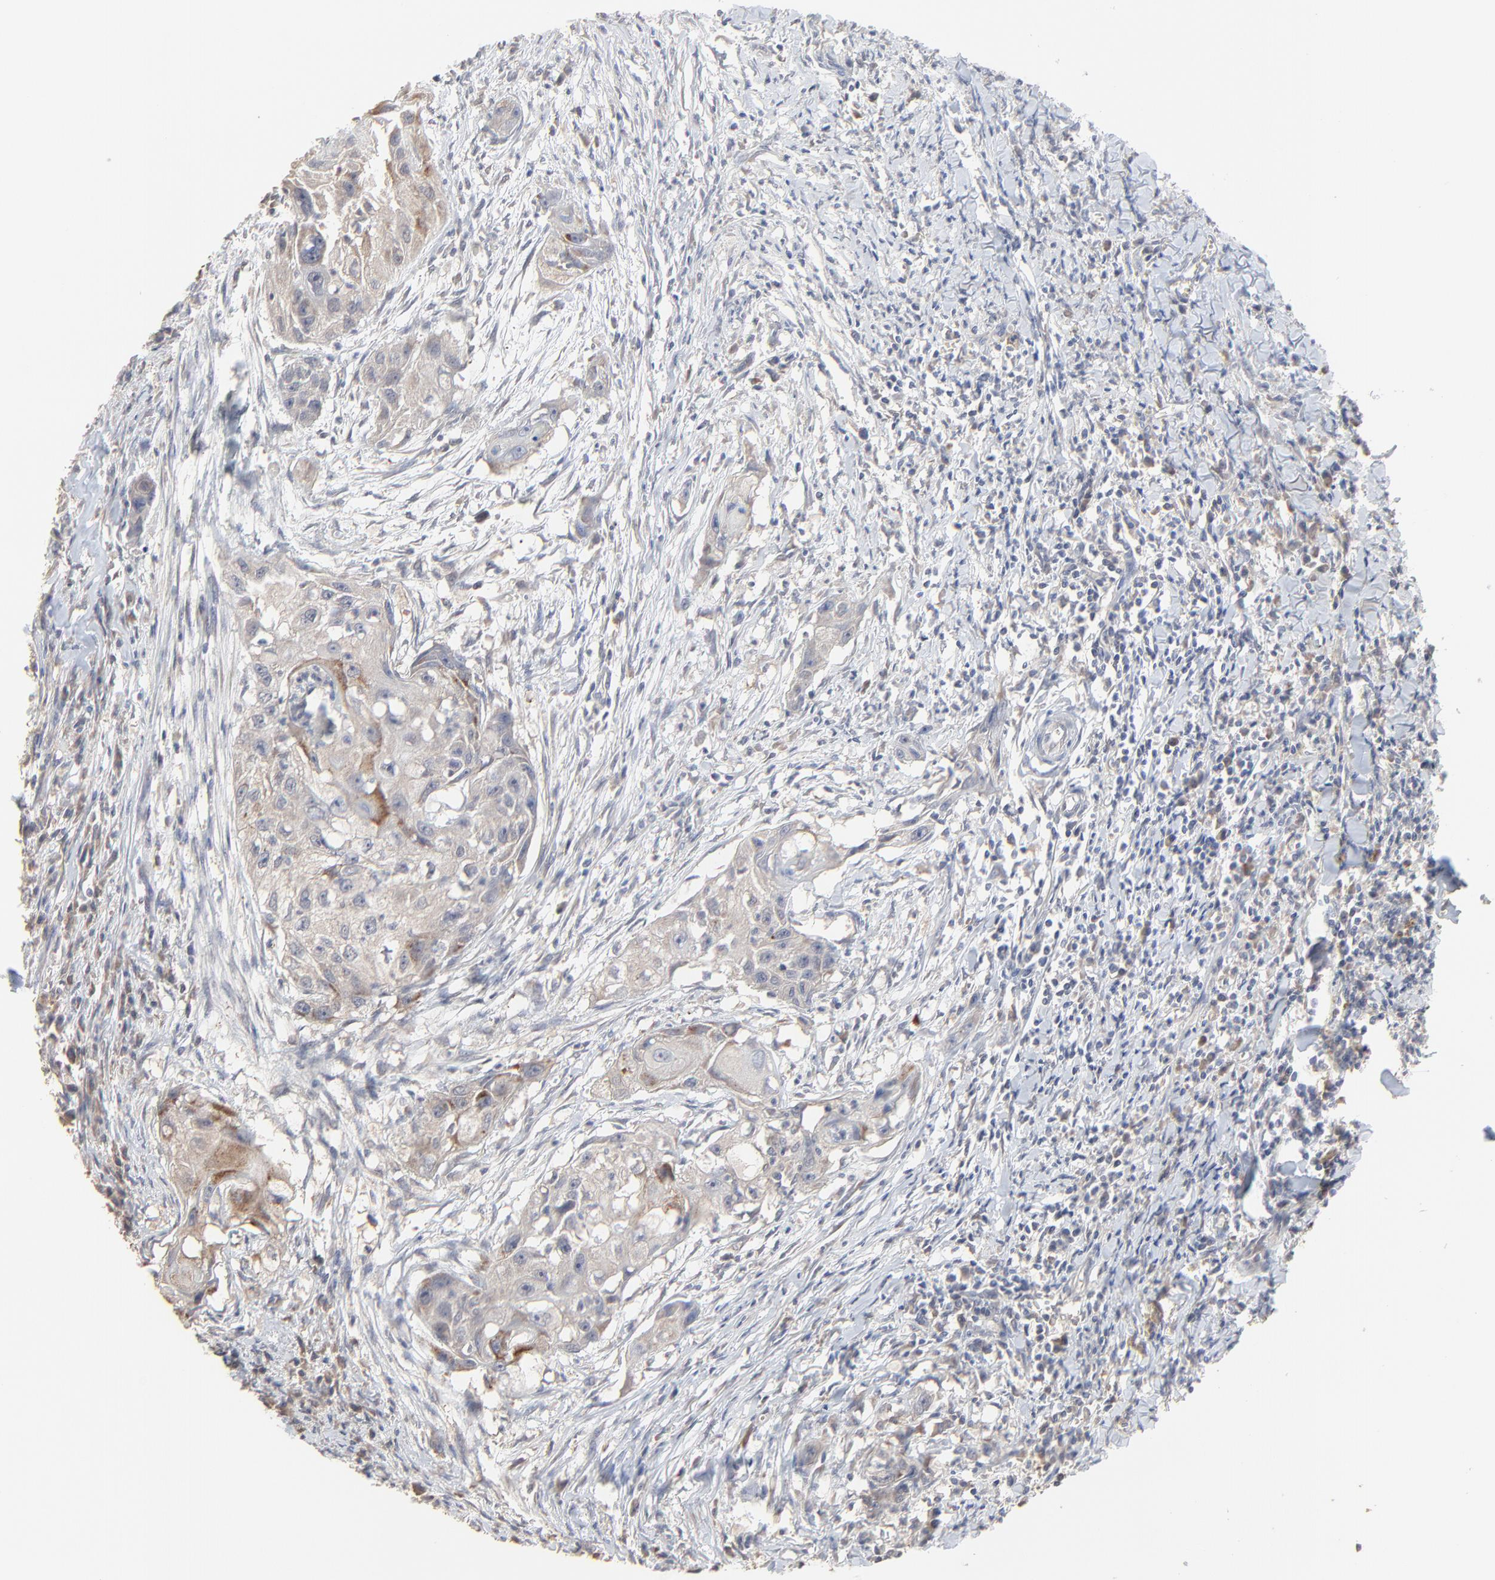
{"staining": {"intensity": "weak", "quantity": ">75%", "location": "cytoplasmic/membranous"}, "tissue": "head and neck cancer", "cell_type": "Tumor cells", "image_type": "cancer", "snomed": [{"axis": "morphology", "description": "Squamous cell carcinoma, NOS"}, {"axis": "topography", "description": "Head-Neck"}], "caption": "Immunohistochemistry (IHC) micrograph of neoplastic tissue: head and neck cancer stained using immunohistochemistry reveals low levels of weak protein expression localized specifically in the cytoplasmic/membranous of tumor cells, appearing as a cytoplasmic/membranous brown color.", "gene": "FANCB", "patient": {"sex": "male", "age": 64}}